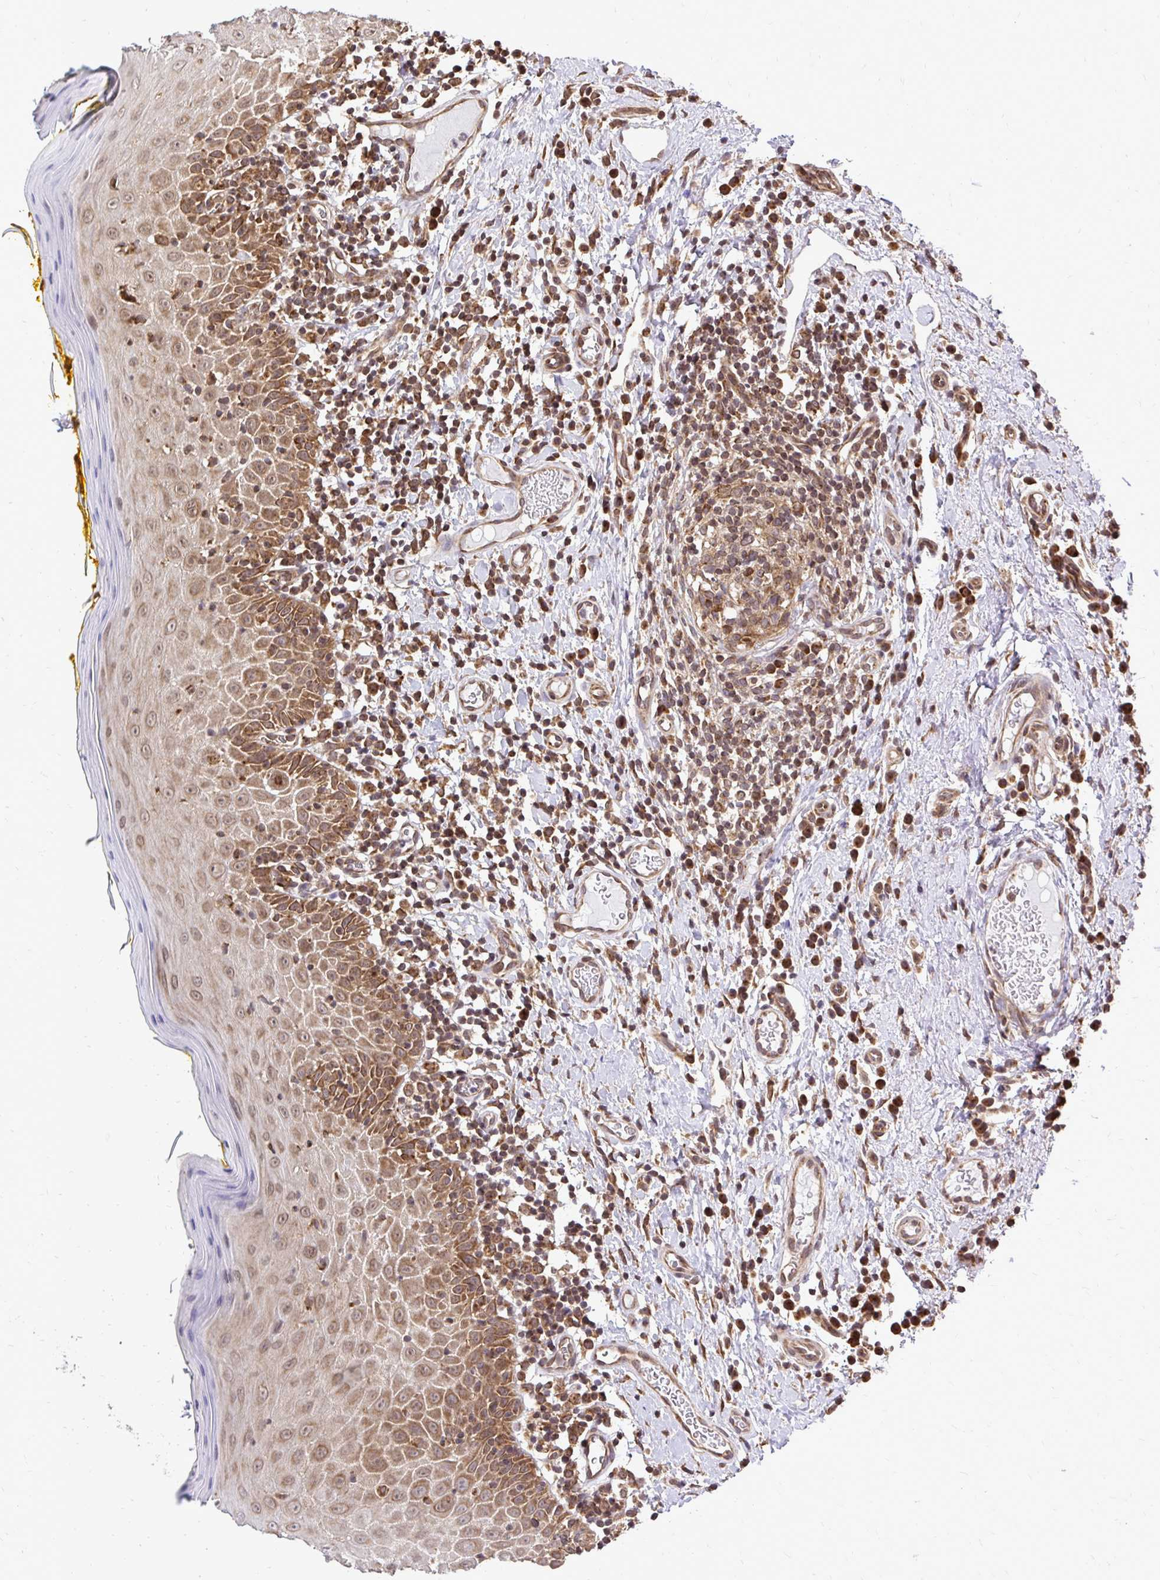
{"staining": {"intensity": "moderate", "quantity": ">75%", "location": "cytoplasmic/membranous,nuclear"}, "tissue": "oral mucosa", "cell_type": "Squamous epithelial cells", "image_type": "normal", "snomed": [{"axis": "morphology", "description": "Normal tissue, NOS"}, {"axis": "topography", "description": "Oral tissue"}, {"axis": "topography", "description": "Tounge, NOS"}], "caption": "Oral mucosa stained for a protein (brown) exhibits moderate cytoplasmic/membranous,nuclear positive staining in about >75% of squamous epithelial cells.", "gene": "FMR1", "patient": {"sex": "female", "age": 58}}